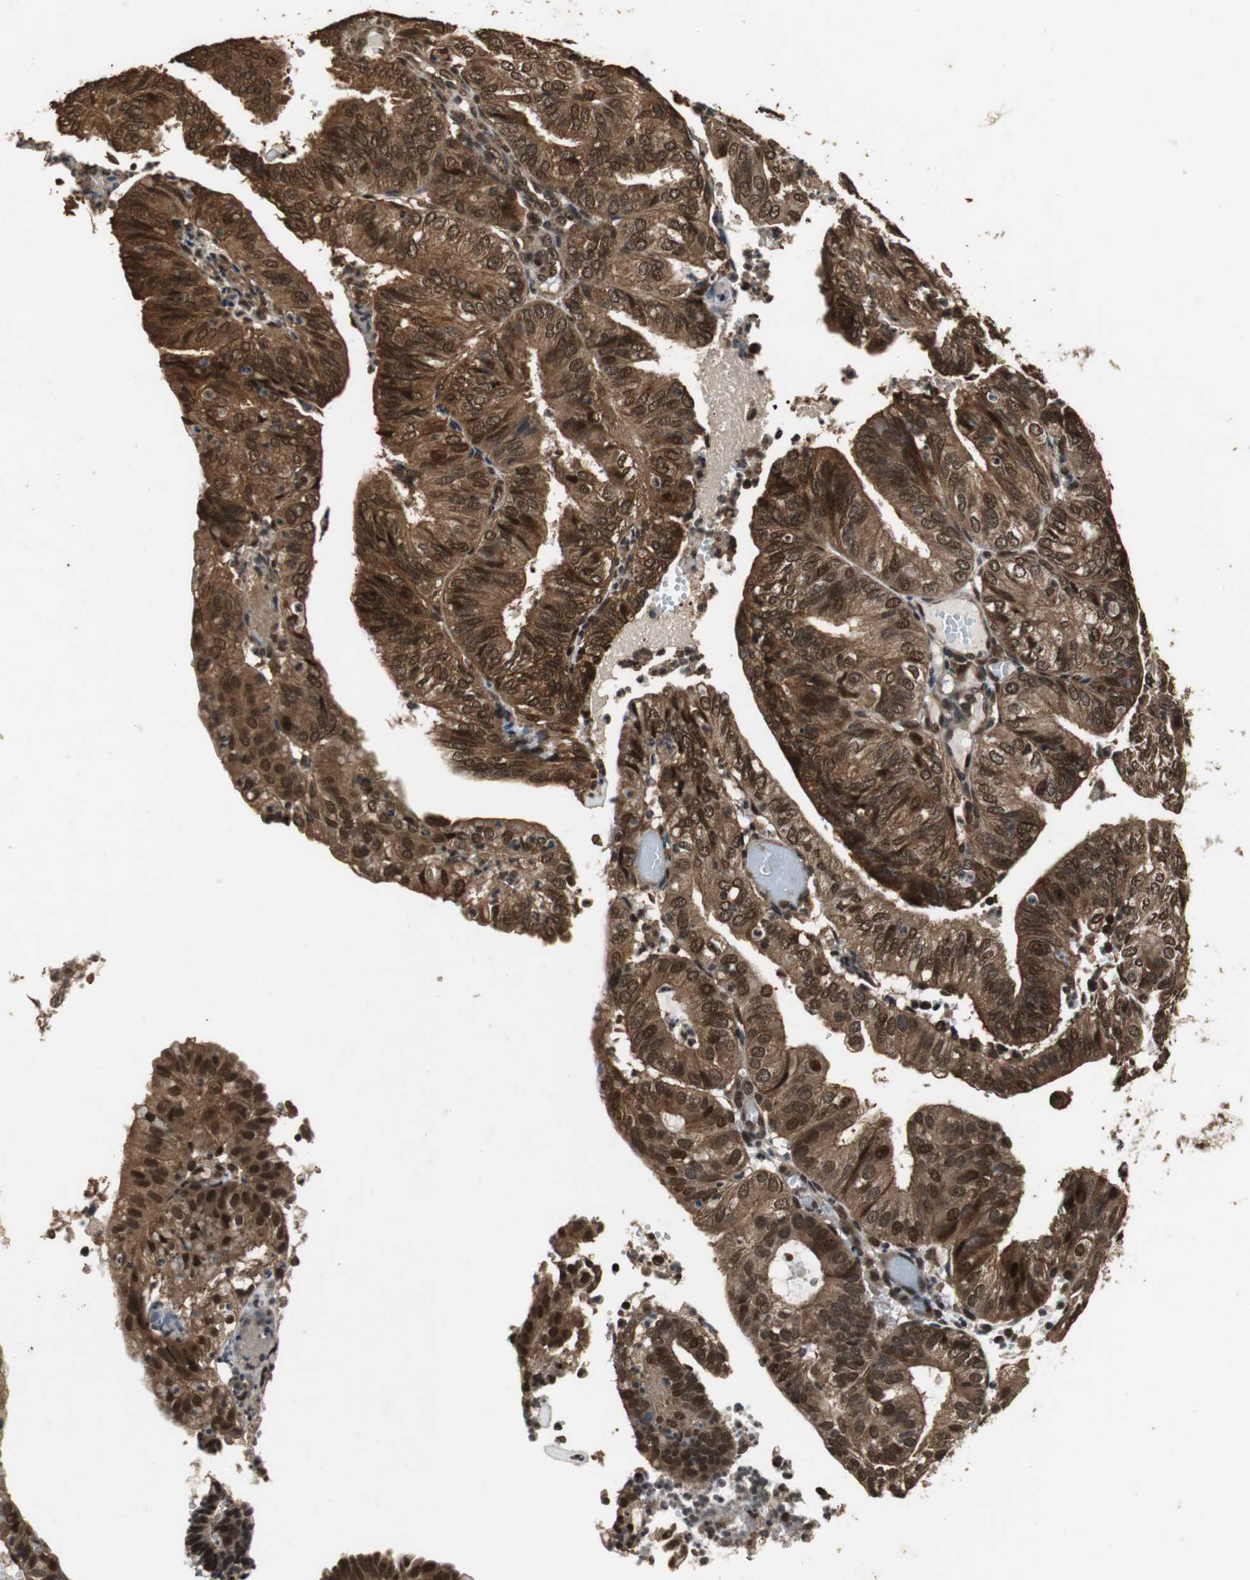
{"staining": {"intensity": "strong", "quantity": ">75%", "location": "cytoplasmic/membranous,nuclear"}, "tissue": "endometrial cancer", "cell_type": "Tumor cells", "image_type": "cancer", "snomed": [{"axis": "morphology", "description": "Adenocarcinoma, NOS"}, {"axis": "topography", "description": "Uterus"}], "caption": "Human endometrial cancer (adenocarcinoma) stained with a brown dye demonstrates strong cytoplasmic/membranous and nuclear positive positivity in approximately >75% of tumor cells.", "gene": "ZNF18", "patient": {"sex": "female", "age": 60}}